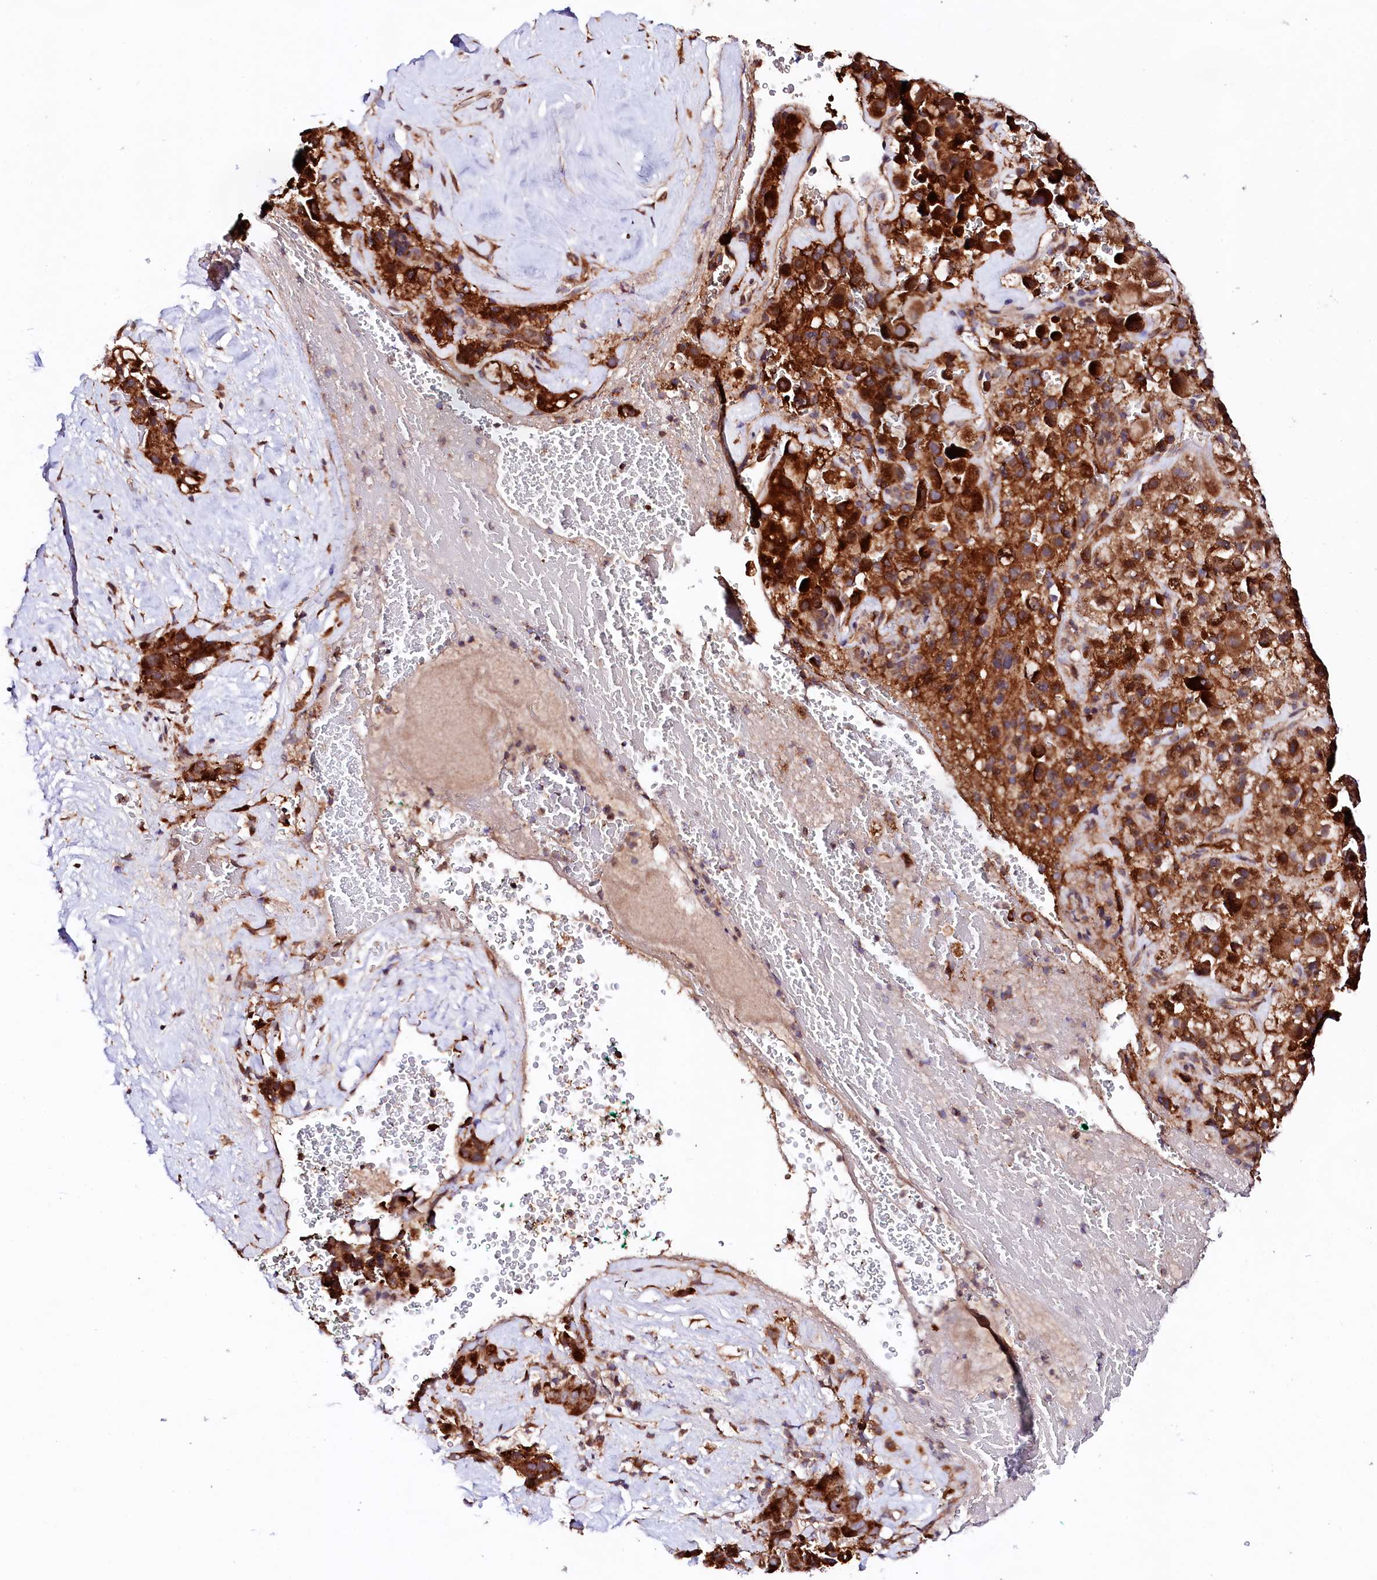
{"staining": {"intensity": "strong", "quantity": ">75%", "location": "cytoplasmic/membranous"}, "tissue": "liver cancer", "cell_type": "Tumor cells", "image_type": "cancer", "snomed": [{"axis": "morphology", "description": "Normal tissue, NOS"}, {"axis": "morphology", "description": "Carcinoma, Hepatocellular, NOS"}, {"axis": "topography", "description": "Liver"}], "caption": "An image of liver hepatocellular carcinoma stained for a protein shows strong cytoplasmic/membranous brown staining in tumor cells. (DAB (3,3'-diaminobenzidine) IHC, brown staining for protein, blue staining for nuclei).", "gene": "UBE3C", "patient": {"sex": "male", "age": 57}}